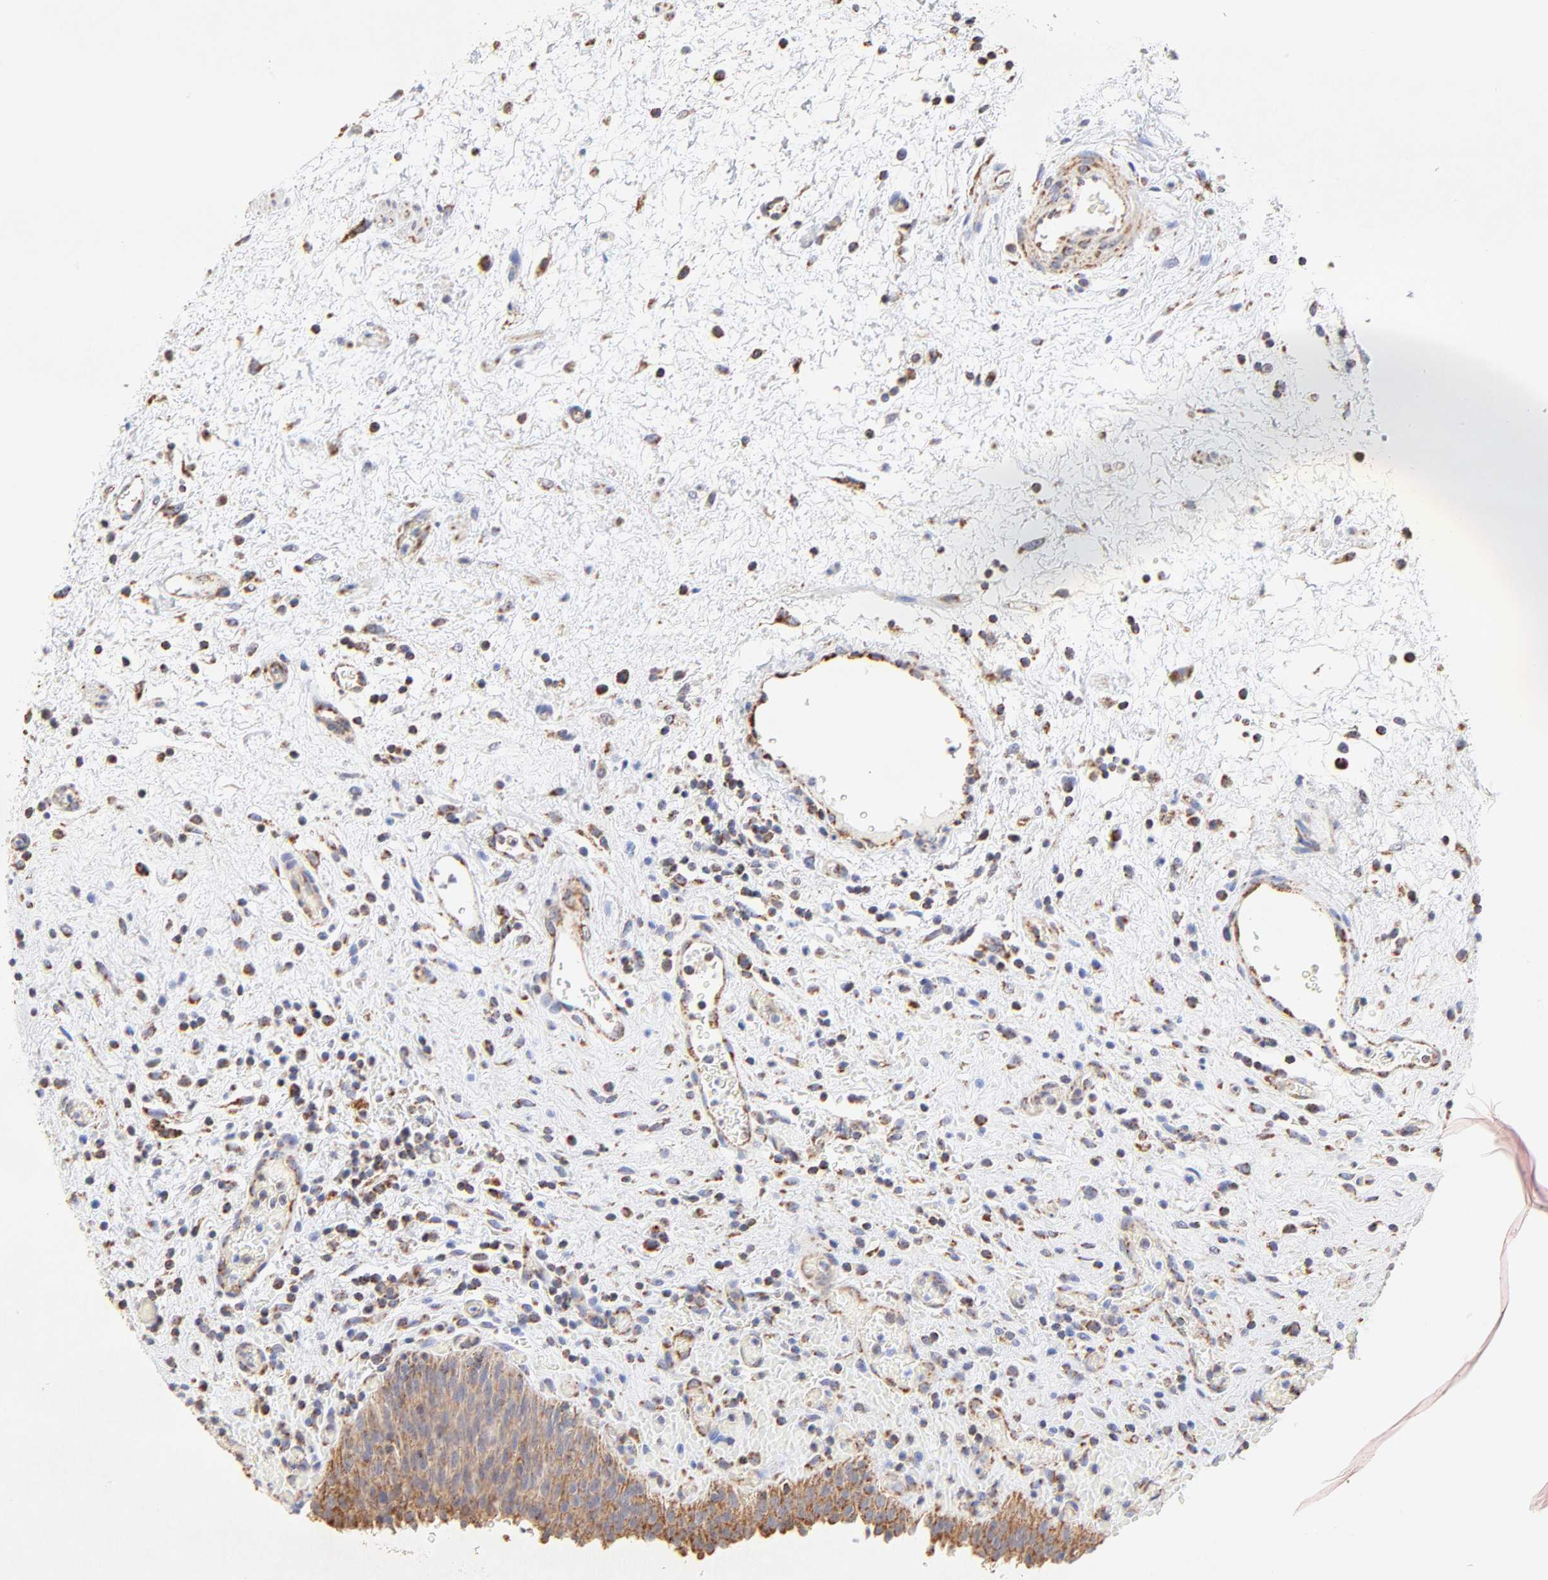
{"staining": {"intensity": "moderate", "quantity": ">75%", "location": "cytoplasmic/membranous"}, "tissue": "urinary bladder", "cell_type": "Urothelial cells", "image_type": "normal", "snomed": [{"axis": "morphology", "description": "Normal tissue, NOS"}, {"axis": "topography", "description": "Urinary bladder"}], "caption": "Urothelial cells demonstrate moderate cytoplasmic/membranous expression in about >75% of cells in unremarkable urinary bladder.", "gene": "SSBP1", "patient": {"sex": "male", "age": 51}}